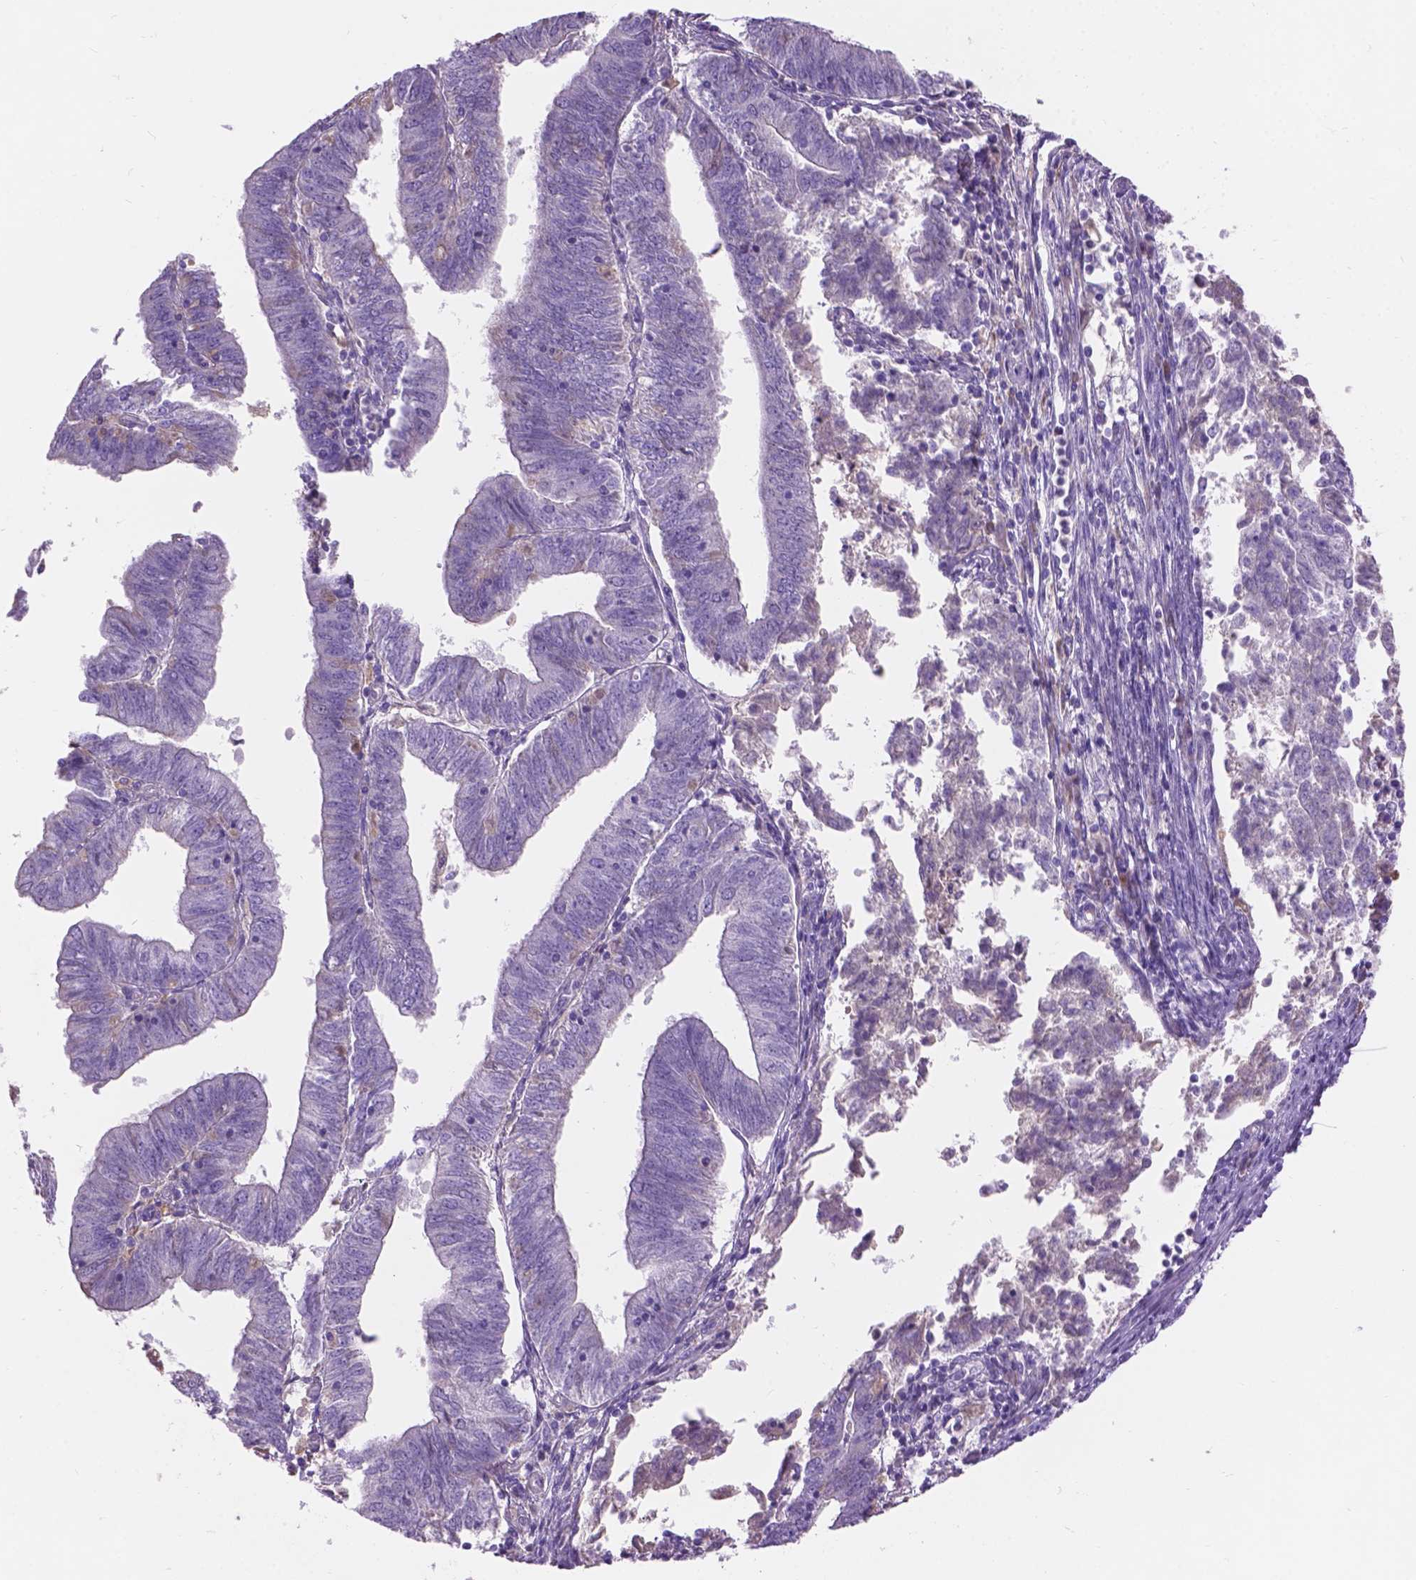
{"staining": {"intensity": "negative", "quantity": "none", "location": "none"}, "tissue": "endometrial cancer", "cell_type": "Tumor cells", "image_type": "cancer", "snomed": [{"axis": "morphology", "description": "Adenocarcinoma, NOS"}, {"axis": "topography", "description": "Endometrium"}], "caption": "High magnification brightfield microscopy of endometrial cancer stained with DAB (brown) and counterstained with hematoxylin (blue): tumor cells show no significant expression.", "gene": "NOXO1", "patient": {"sex": "female", "age": 82}}